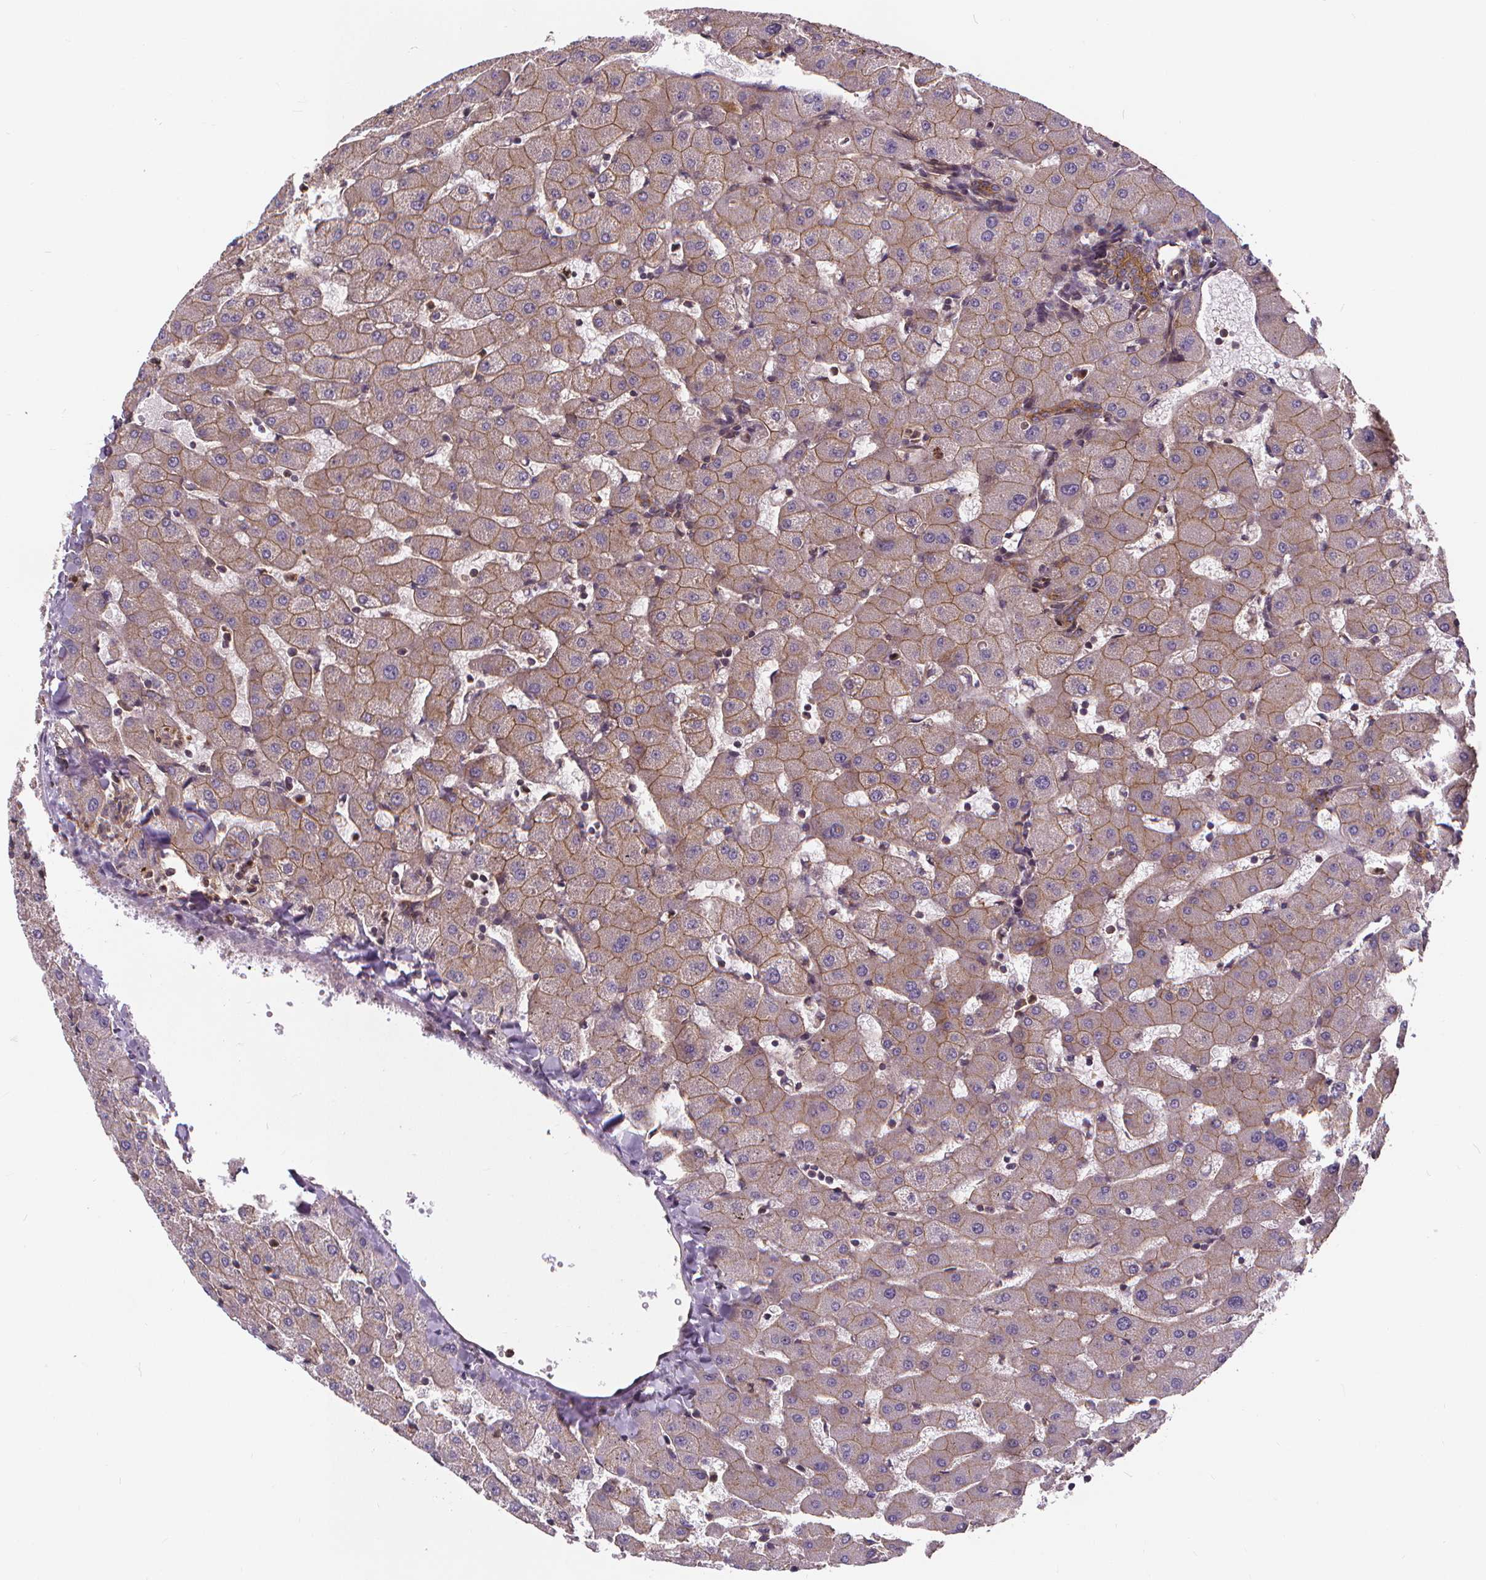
{"staining": {"intensity": "moderate", "quantity": ">75%", "location": "cytoplasmic/membranous"}, "tissue": "liver", "cell_type": "Cholangiocytes", "image_type": "normal", "snomed": [{"axis": "morphology", "description": "Normal tissue, NOS"}, {"axis": "topography", "description": "Liver"}], "caption": "Liver stained with DAB immunohistochemistry exhibits medium levels of moderate cytoplasmic/membranous positivity in approximately >75% of cholangiocytes.", "gene": "CLINT1", "patient": {"sex": "female", "age": 63}}